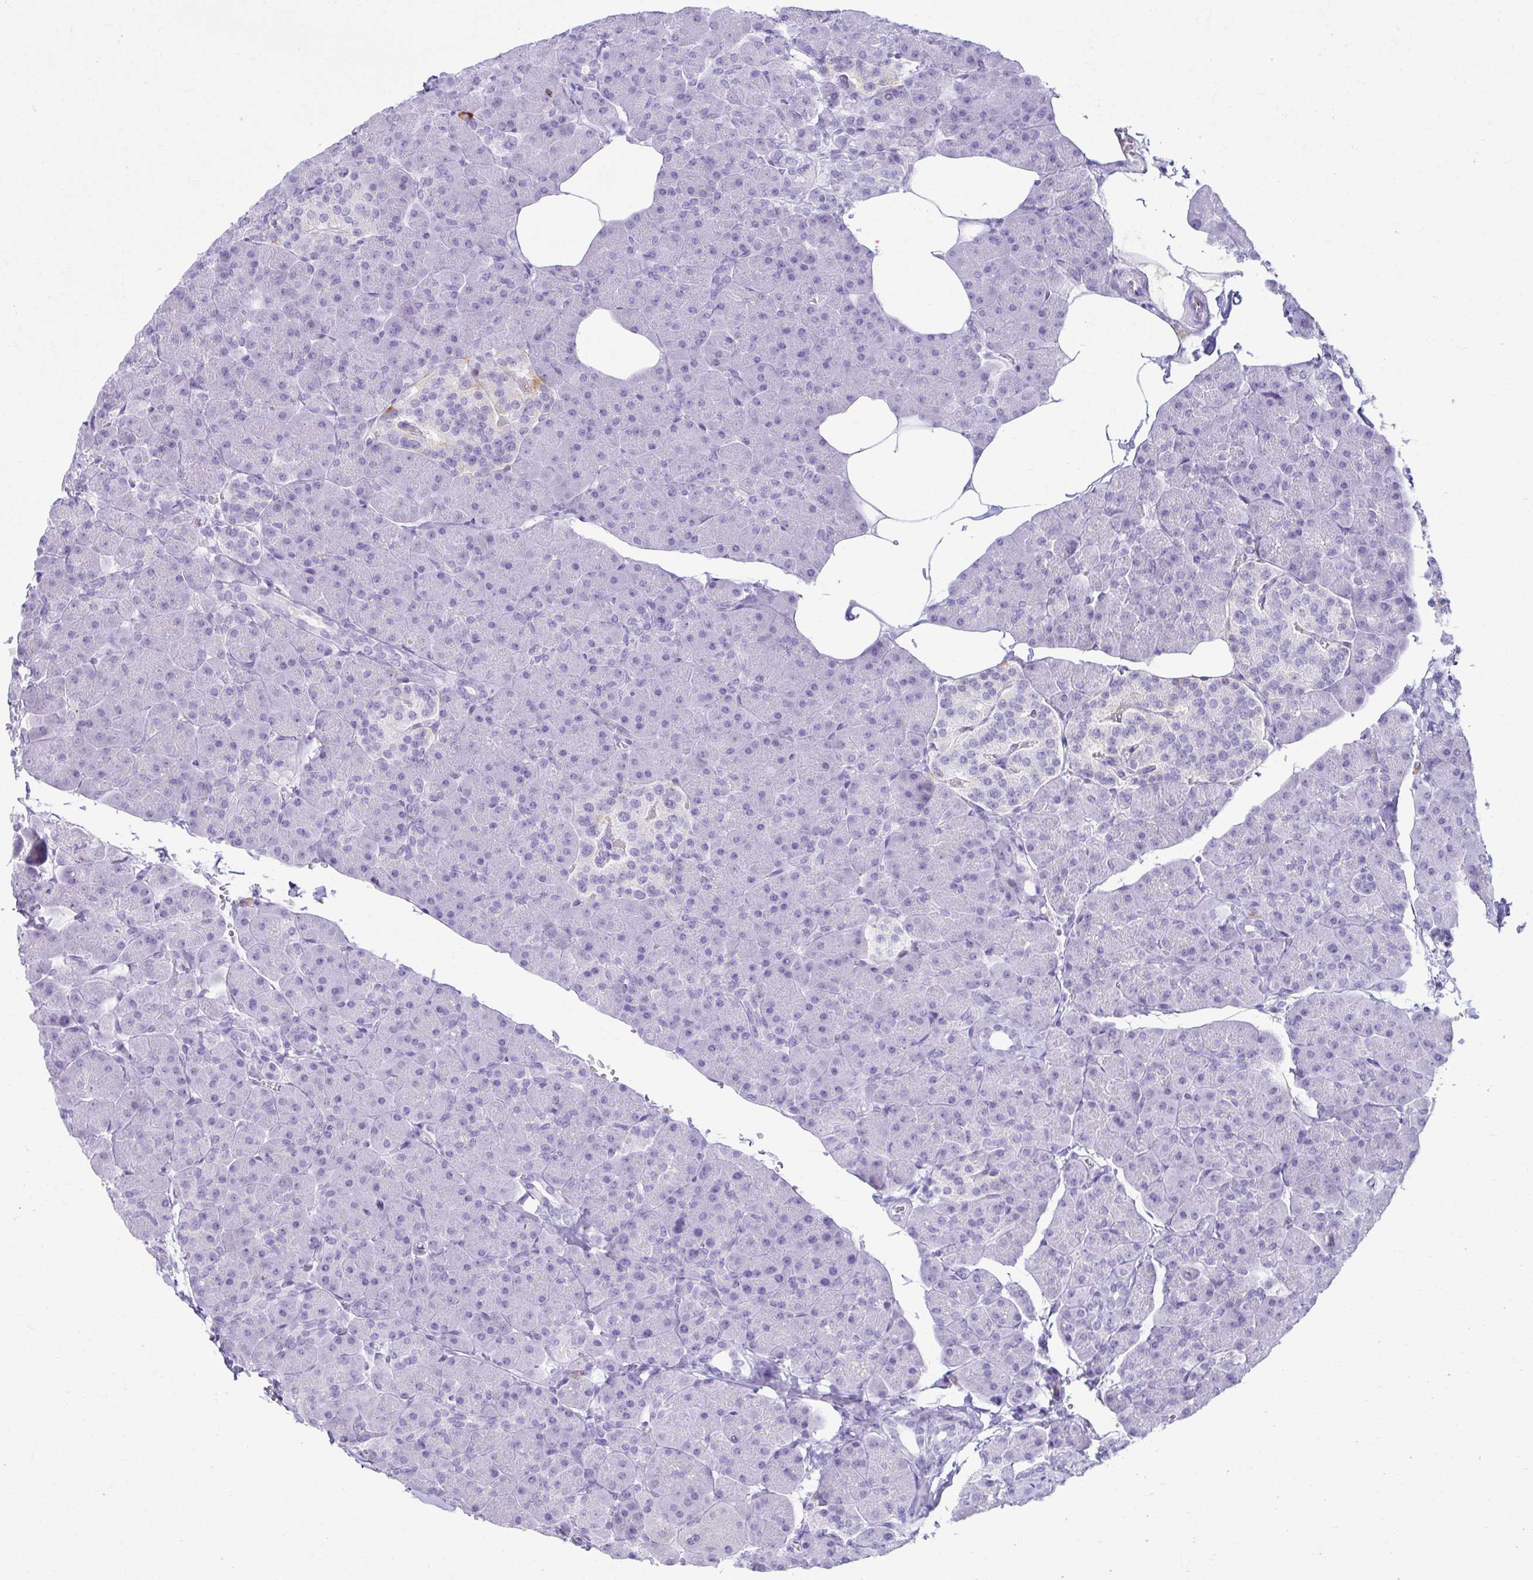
{"staining": {"intensity": "negative", "quantity": "none", "location": "none"}, "tissue": "pancreas", "cell_type": "Exocrine glandular cells", "image_type": "normal", "snomed": [{"axis": "morphology", "description": "Normal tissue, NOS"}, {"axis": "topography", "description": "Pancreas"}], "caption": "Immunohistochemical staining of unremarkable pancreas shows no significant positivity in exocrine glandular cells.", "gene": "ATP4B", "patient": {"sex": "male", "age": 35}}